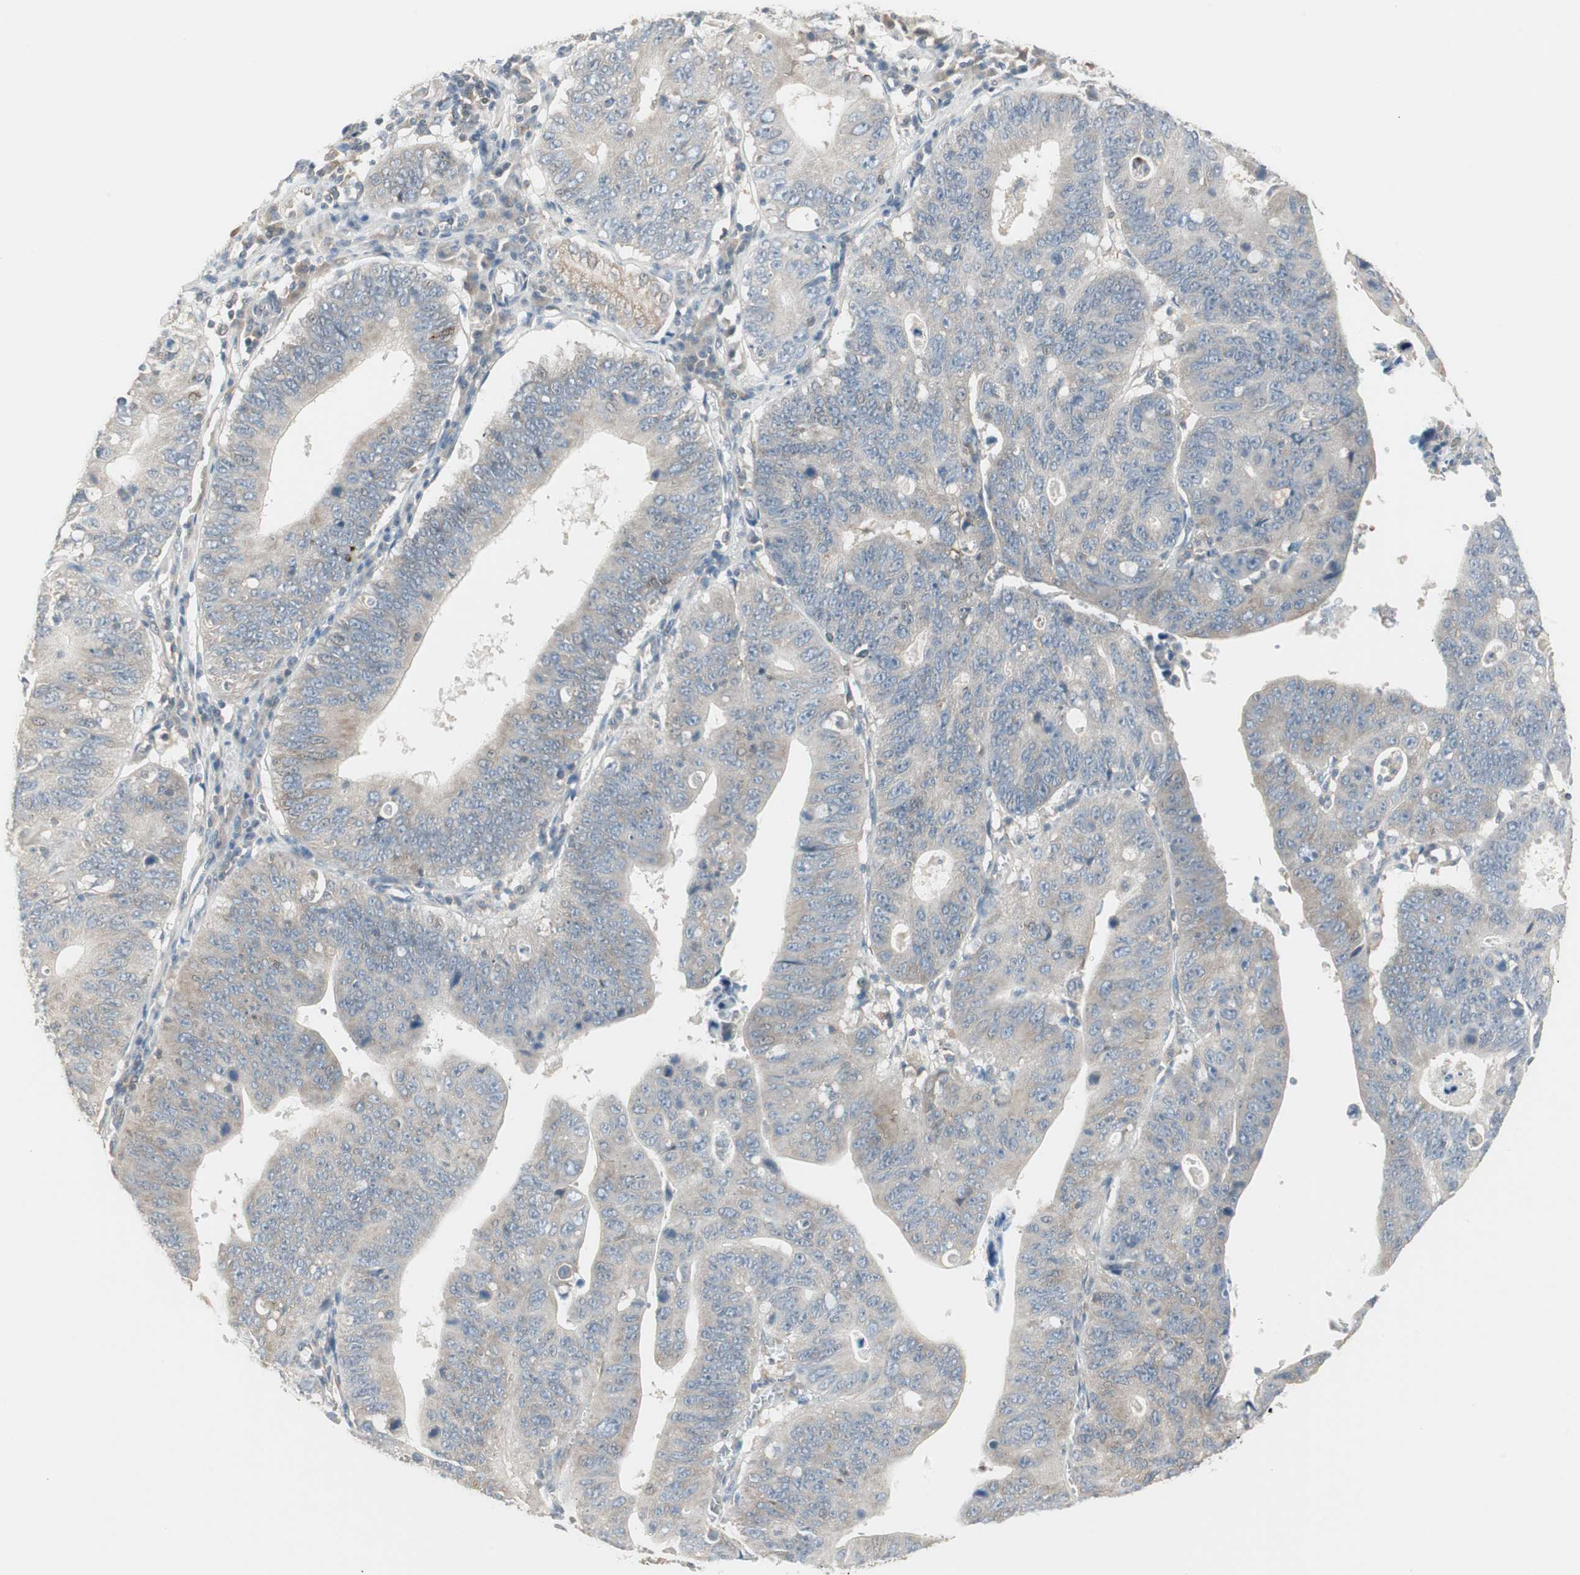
{"staining": {"intensity": "weak", "quantity": ">75%", "location": "cytoplasmic/membranous"}, "tissue": "stomach cancer", "cell_type": "Tumor cells", "image_type": "cancer", "snomed": [{"axis": "morphology", "description": "Adenocarcinoma, NOS"}, {"axis": "topography", "description": "Stomach"}], "caption": "Adenocarcinoma (stomach) stained with a brown dye exhibits weak cytoplasmic/membranous positive expression in about >75% of tumor cells.", "gene": "ZFP36", "patient": {"sex": "male", "age": 59}}